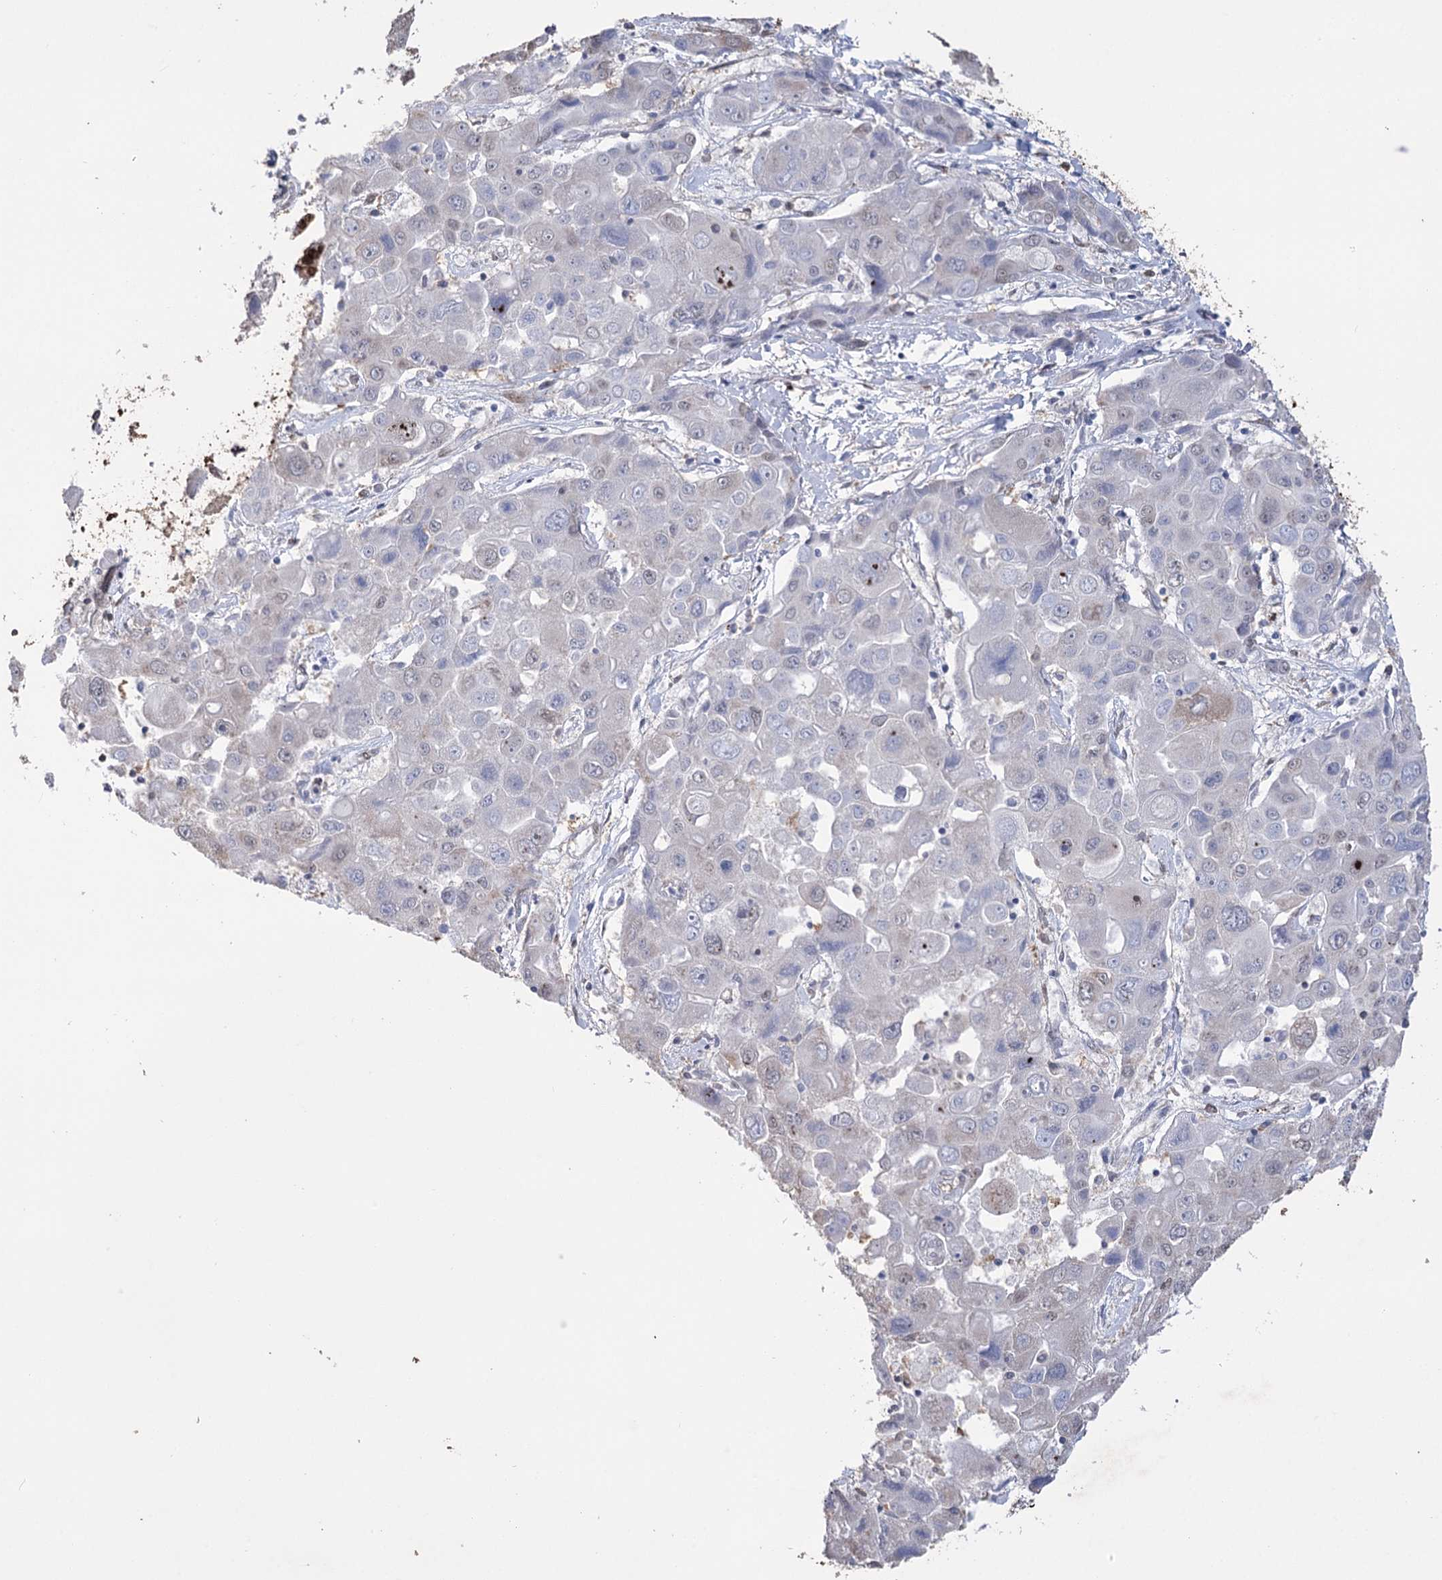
{"staining": {"intensity": "weak", "quantity": "<25%", "location": "nuclear"}, "tissue": "liver cancer", "cell_type": "Tumor cells", "image_type": "cancer", "snomed": [{"axis": "morphology", "description": "Cholangiocarcinoma"}, {"axis": "topography", "description": "Liver"}], "caption": "Immunohistochemistry of liver cancer (cholangiocarcinoma) demonstrates no staining in tumor cells.", "gene": "NFU1", "patient": {"sex": "male", "age": 67}}